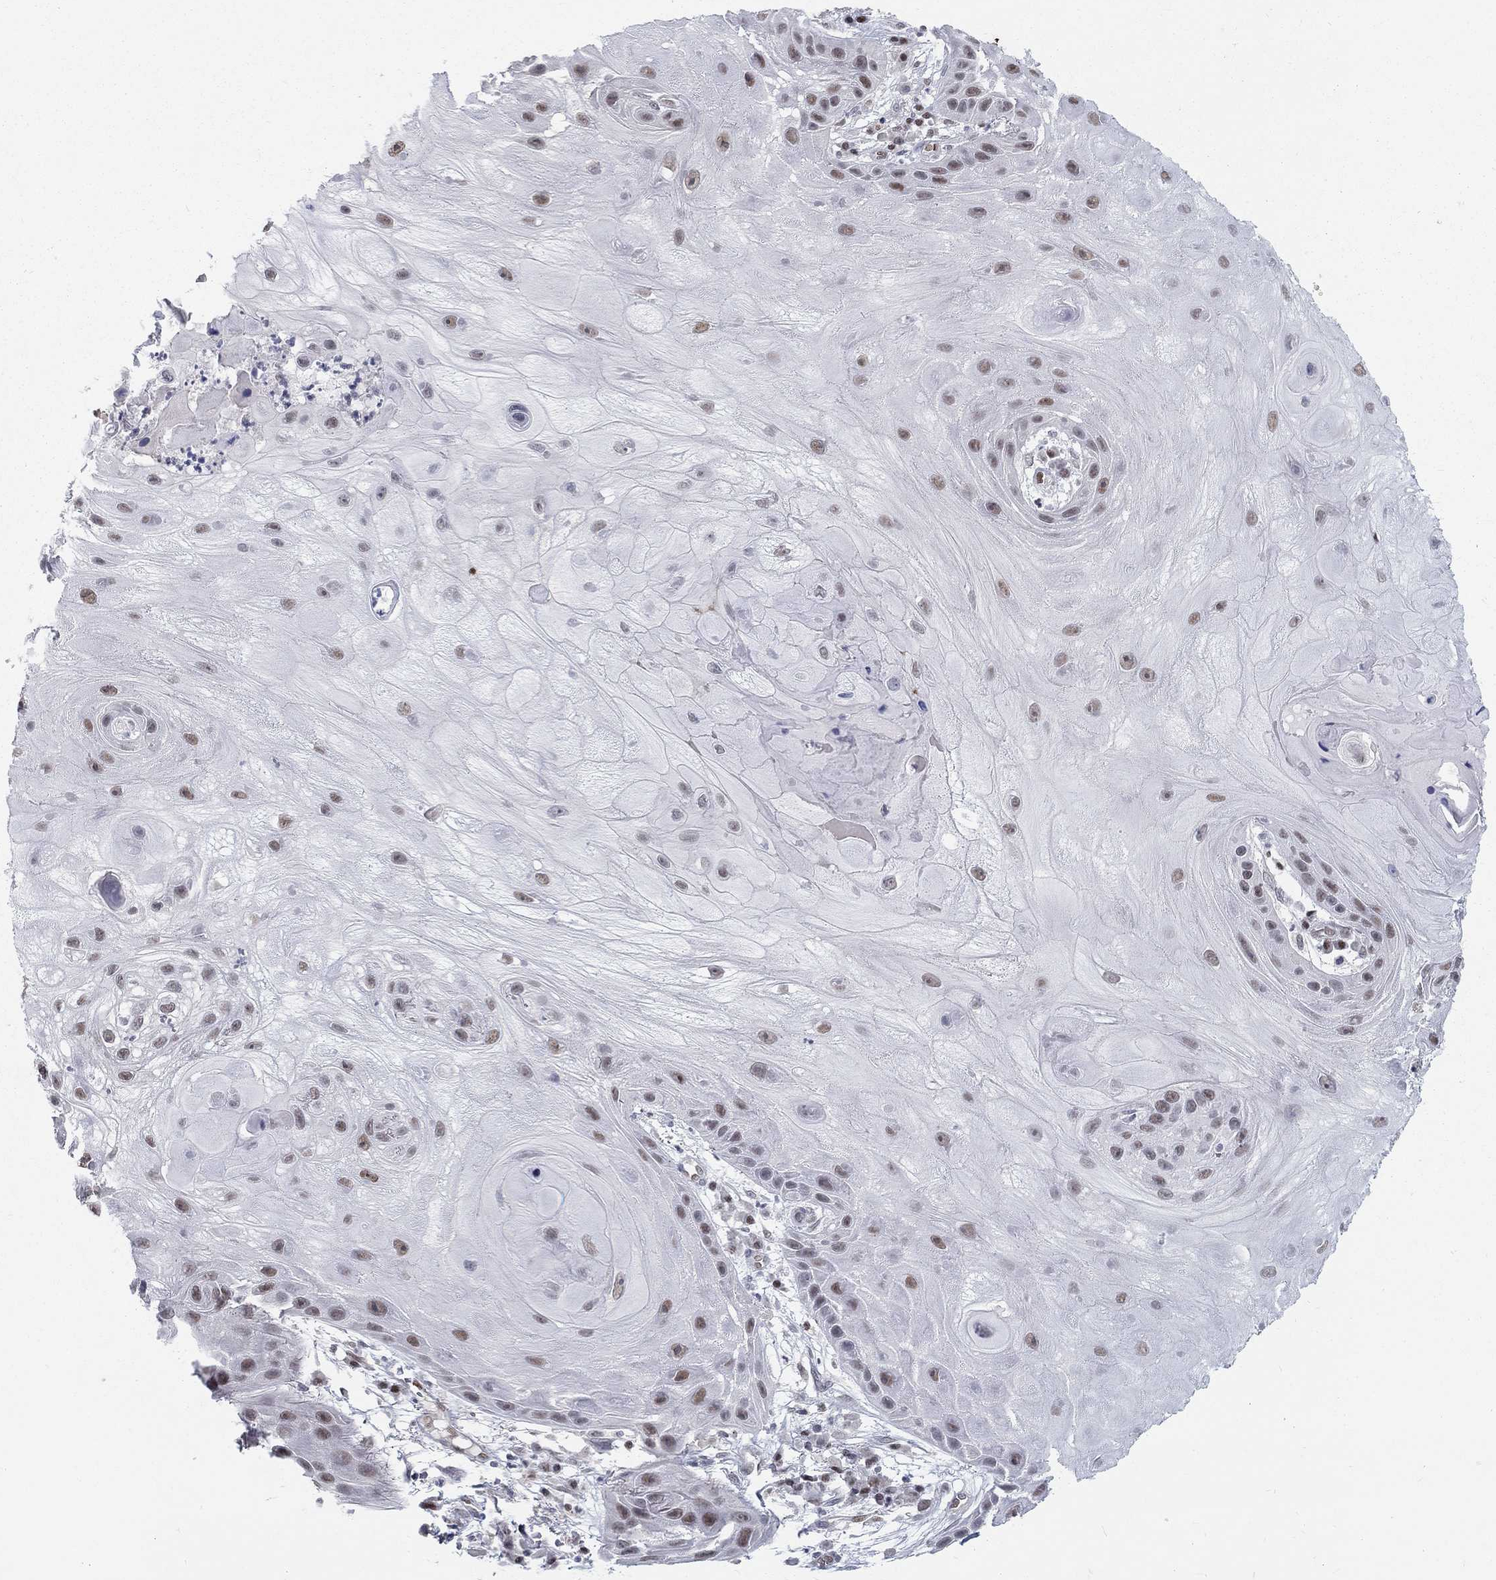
{"staining": {"intensity": "weak", "quantity": "<25%", "location": "nuclear"}, "tissue": "skin cancer", "cell_type": "Tumor cells", "image_type": "cancer", "snomed": [{"axis": "morphology", "description": "Normal tissue, NOS"}, {"axis": "morphology", "description": "Squamous cell carcinoma, NOS"}, {"axis": "topography", "description": "Skin"}], "caption": "Histopathology image shows no protein positivity in tumor cells of skin cancer tissue.", "gene": "GCFC2", "patient": {"sex": "male", "age": 79}}